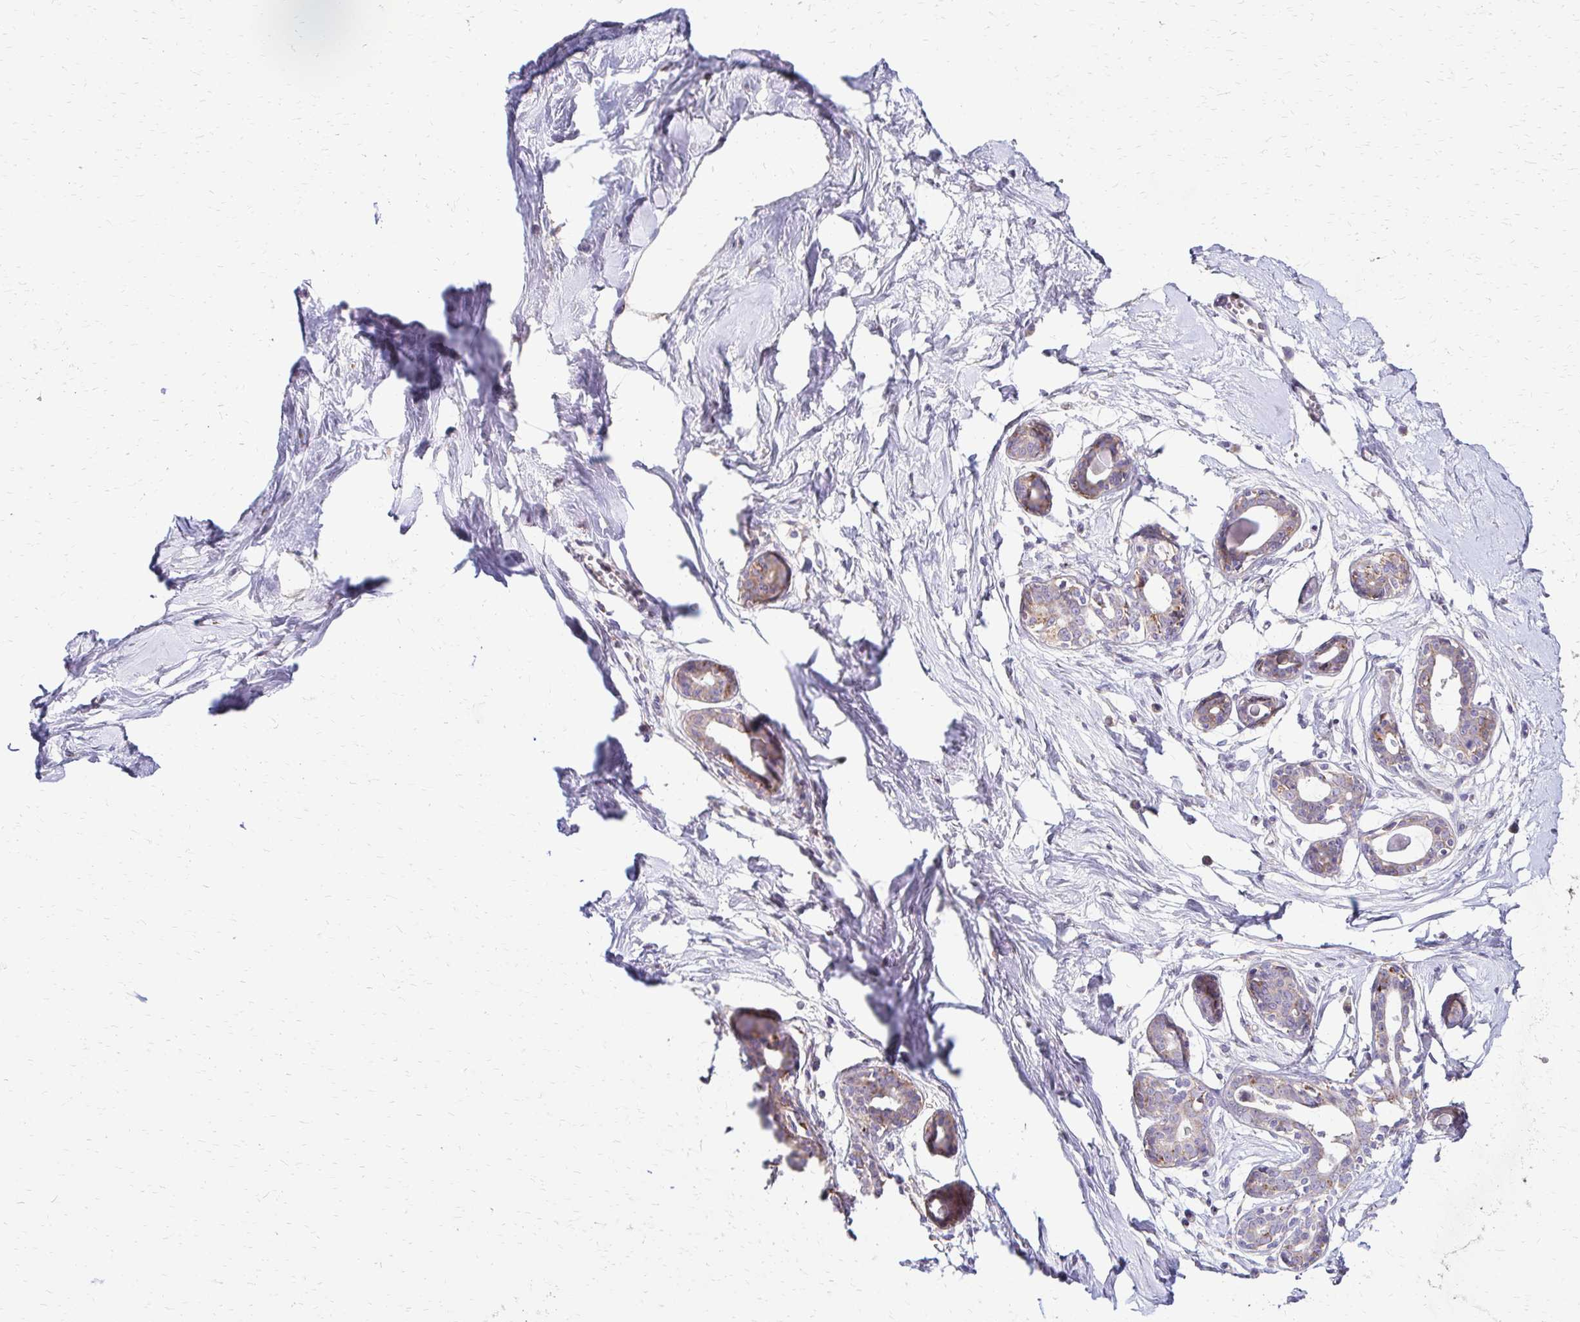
{"staining": {"intensity": "negative", "quantity": "none", "location": "none"}, "tissue": "breast", "cell_type": "Adipocytes", "image_type": "normal", "snomed": [{"axis": "morphology", "description": "Normal tissue, NOS"}, {"axis": "topography", "description": "Breast"}], "caption": "Protein analysis of benign breast demonstrates no significant positivity in adipocytes. Brightfield microscopy of immunohistochemistry stained with DAB (brown) and hematoxylin (blue), captured at high magnification.", "gene": "IDUA", "patient": {"sex": "female", "age": 45}}